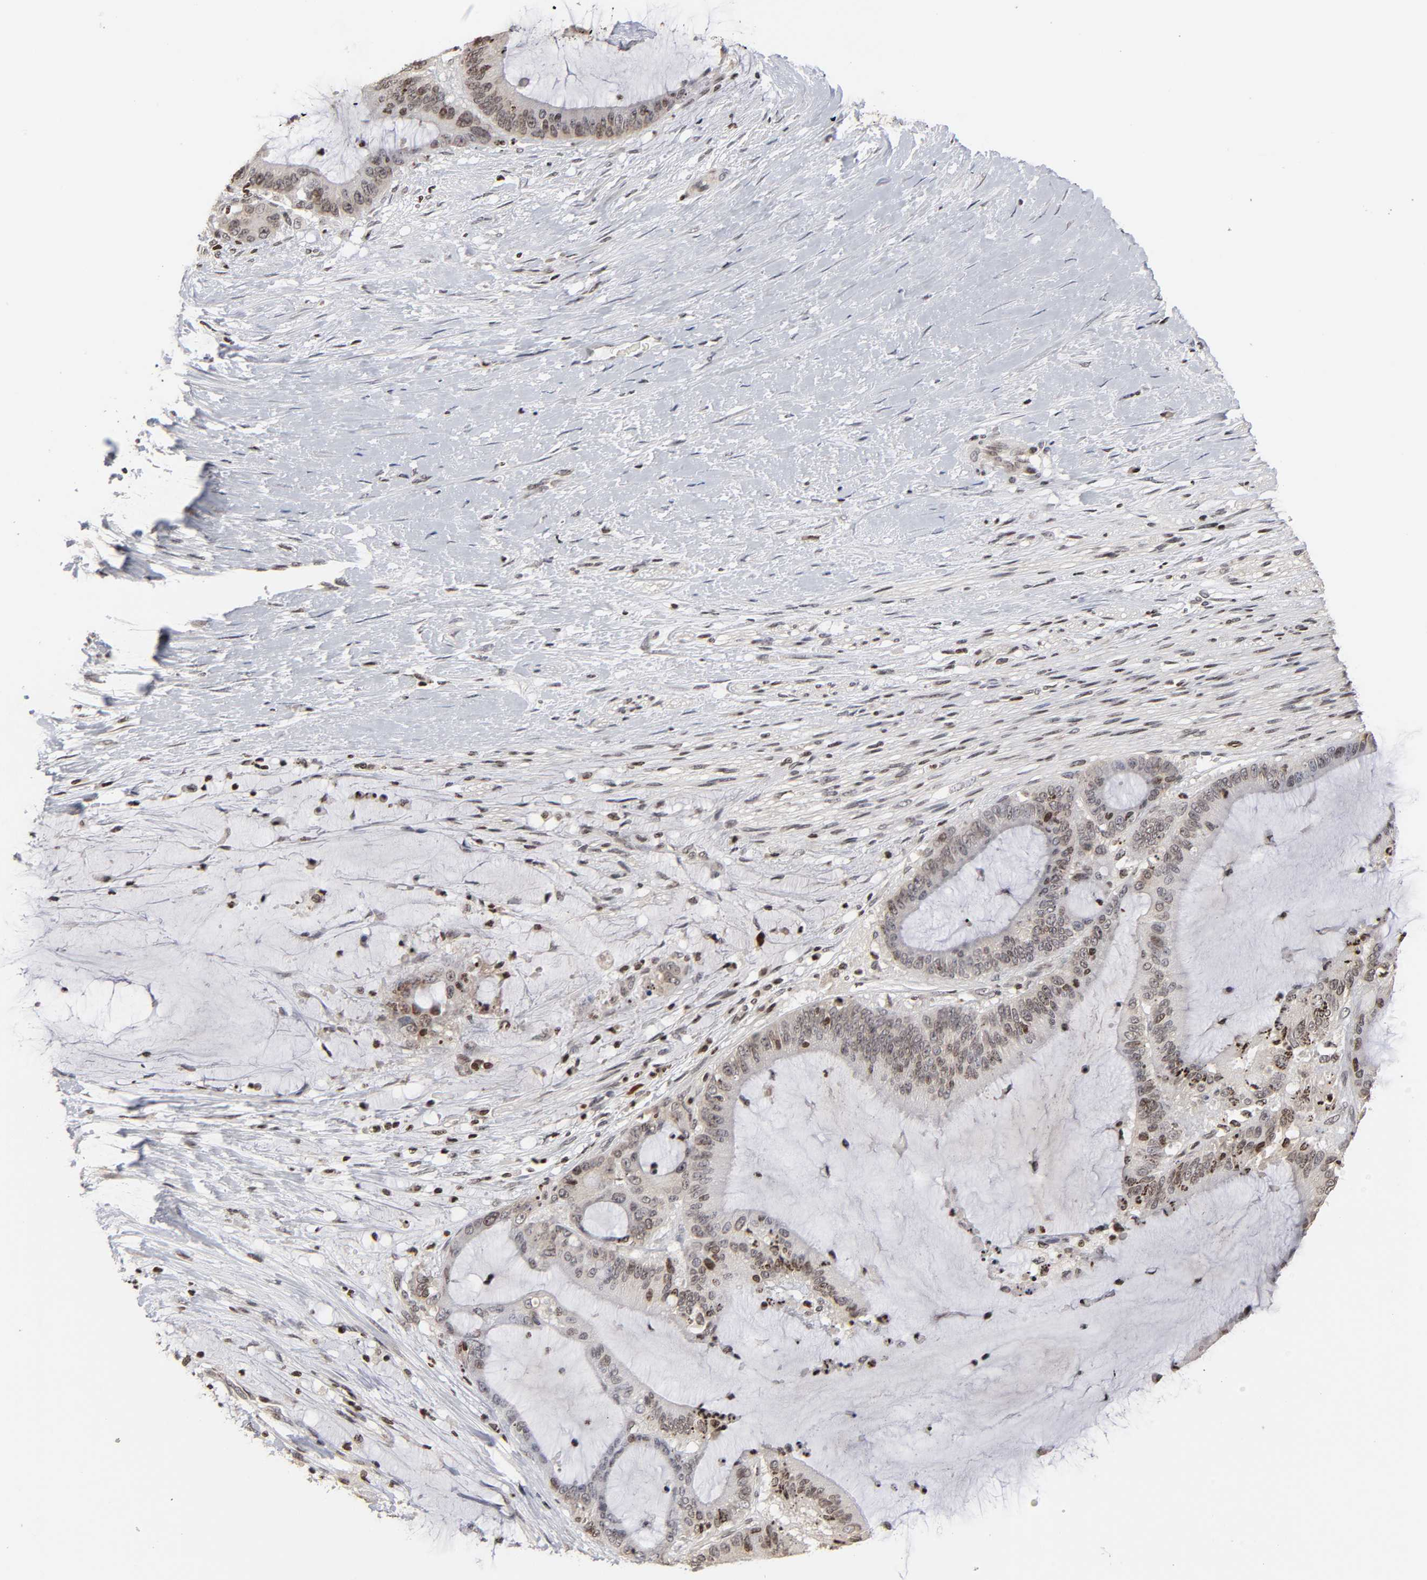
{"staining": {"intensity": "moderate", "quantity": "<25%", "location": "nuclear"}, "tissue": "liver cancer", "cell_type": "Tumor cells", "image_type": "cancer", "snomed": [{"axis": "morphology", "description": "Cholangiocarcinoma"}, {"axis": "topography", "description": "Liver"}], "caption": "IHC (DAB) staining of human cholangiocarcinoma (liver) displays moderate nuclear protein expression in about <25% of tumor cells.", "gene": "ZNF473", "patient": {"sex": "female", "age": 73}}